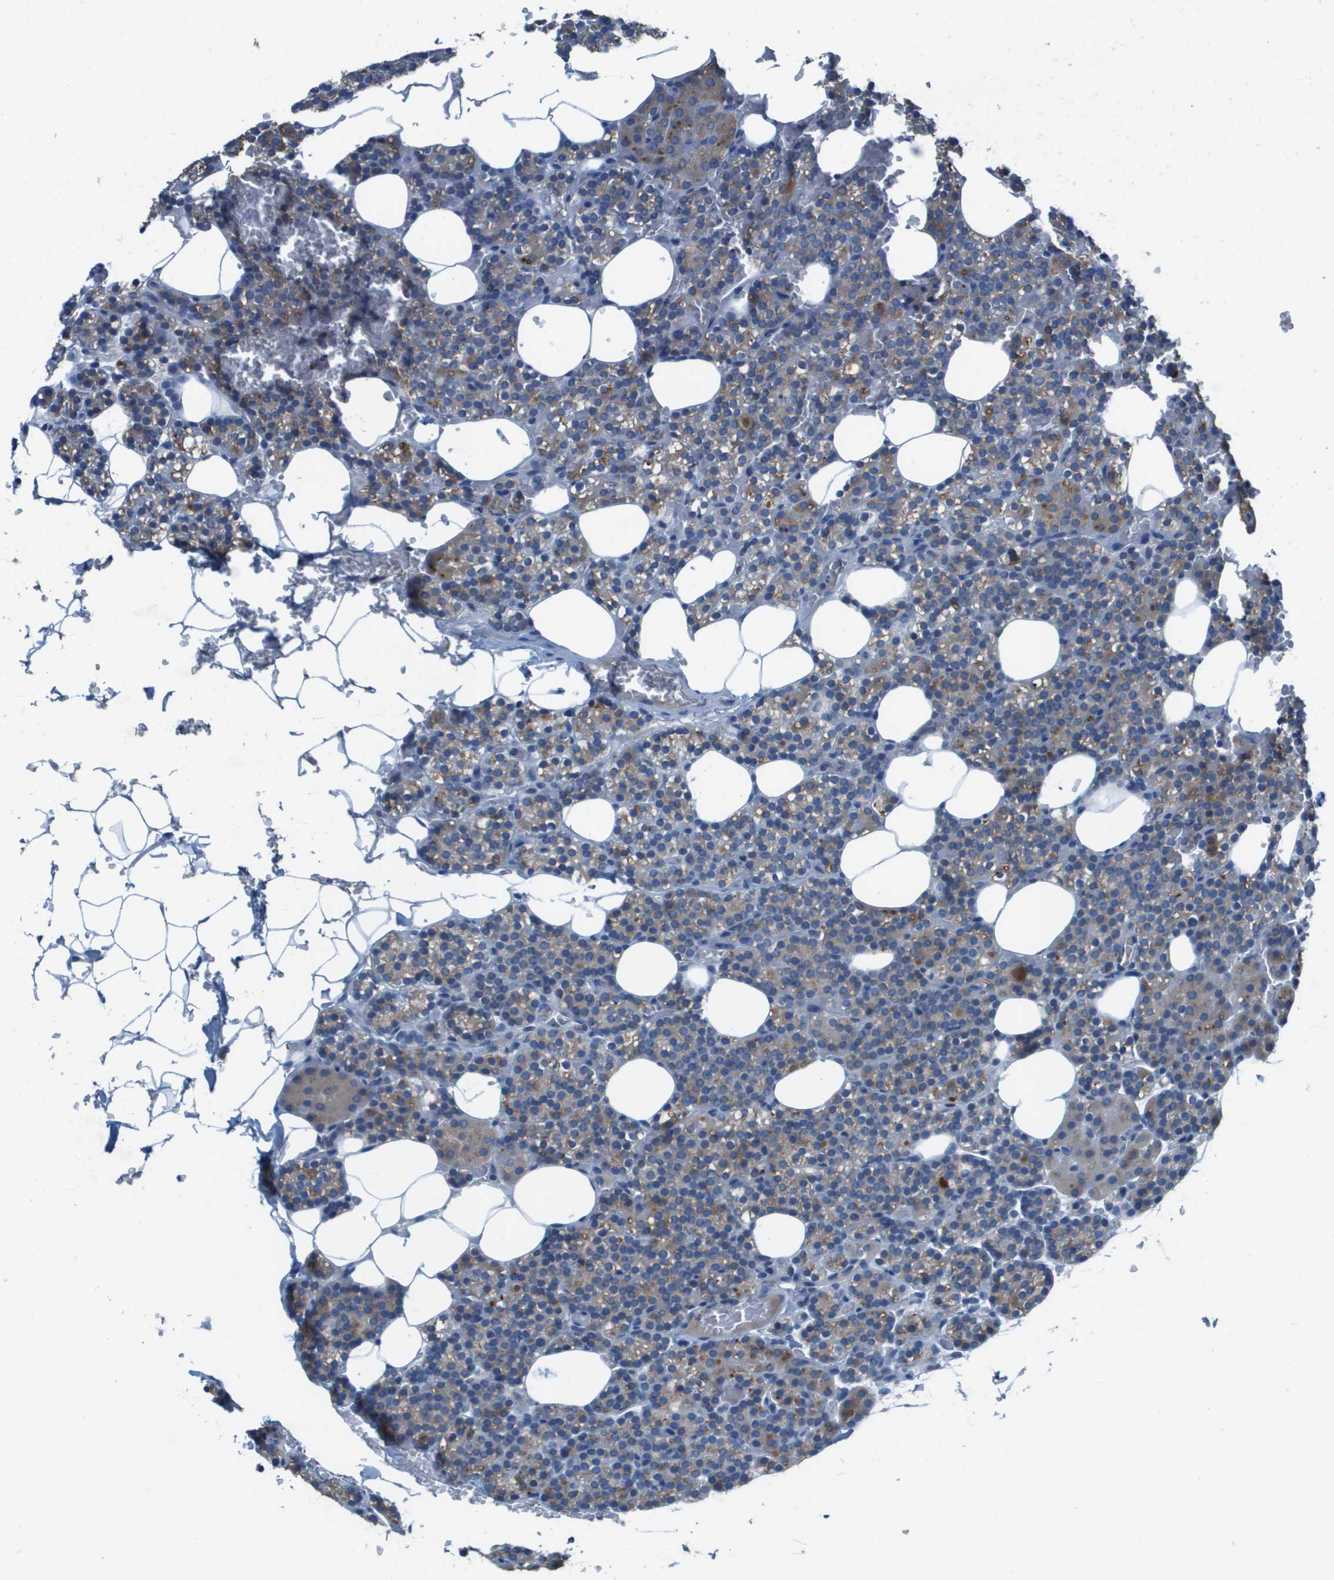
{"staining": {"intensity": "weak", "quantity": ">75%", "location": "cytoplasmic/membranous"}, "tissue": "parathyroid gland", "cell_type": "Glandular cells", "image_type": "normal", "snomed": [{"axis": "morphology", "description": "Normal tissue, NOS"}, {"axis": "morphology", "description": "Inflammation chronic"}, {"axis": "morphology", "description": "Goiter, colloid"}, {"axis": "topography", "description": "Thyroid gland"}, {"axis": "topography", "description": "Parathyroid gland"}], "caption": "This photomicrograph demonstrates immunohistochemistry (IHC) staining of unremarkable parathyroid gland, with low weak cytoplasmic/membranous staining in approximately >75% of glandular cells.", "gene": "CAMK4", "patient": {"sex": "male", "age": 65}}